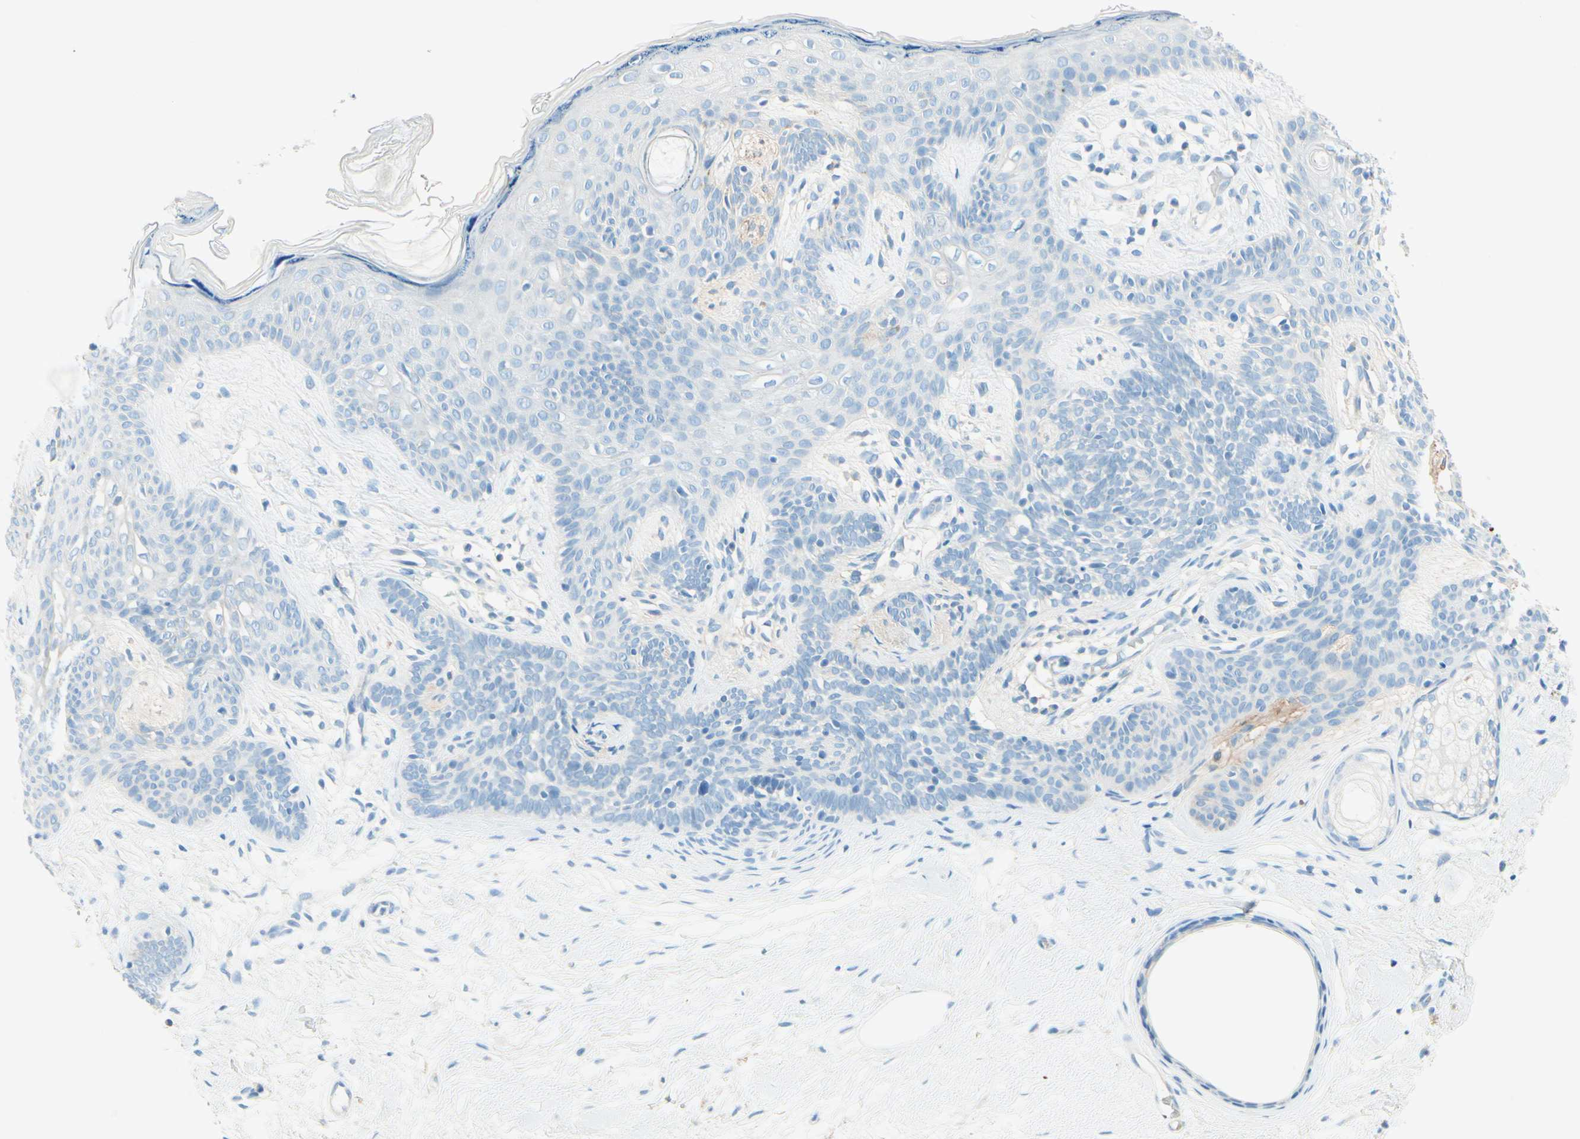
{"staining": {"intensity": "negative", "quantity": "none", "location": "none"}, "tissue": "skin cancer", "cell_type": "Tumor cells", "image_type": "cancer", "snomed": [{"axis": "morphology", "description": "Developmental malformation"}, {"axis": "morphology", "description": "Basal cell carcinoma"}, {"axis": "topography", "description": "Skin"}], "caption": "Immunohistochemistry micrograph of neoplastic tissue: skin cancer (basal cell carcinoma) stained with DAB exhibits no significant protein positivity in tumor cells.", "gene": "NCBP2L", "patient": {"sex": "female", "age": 62}}